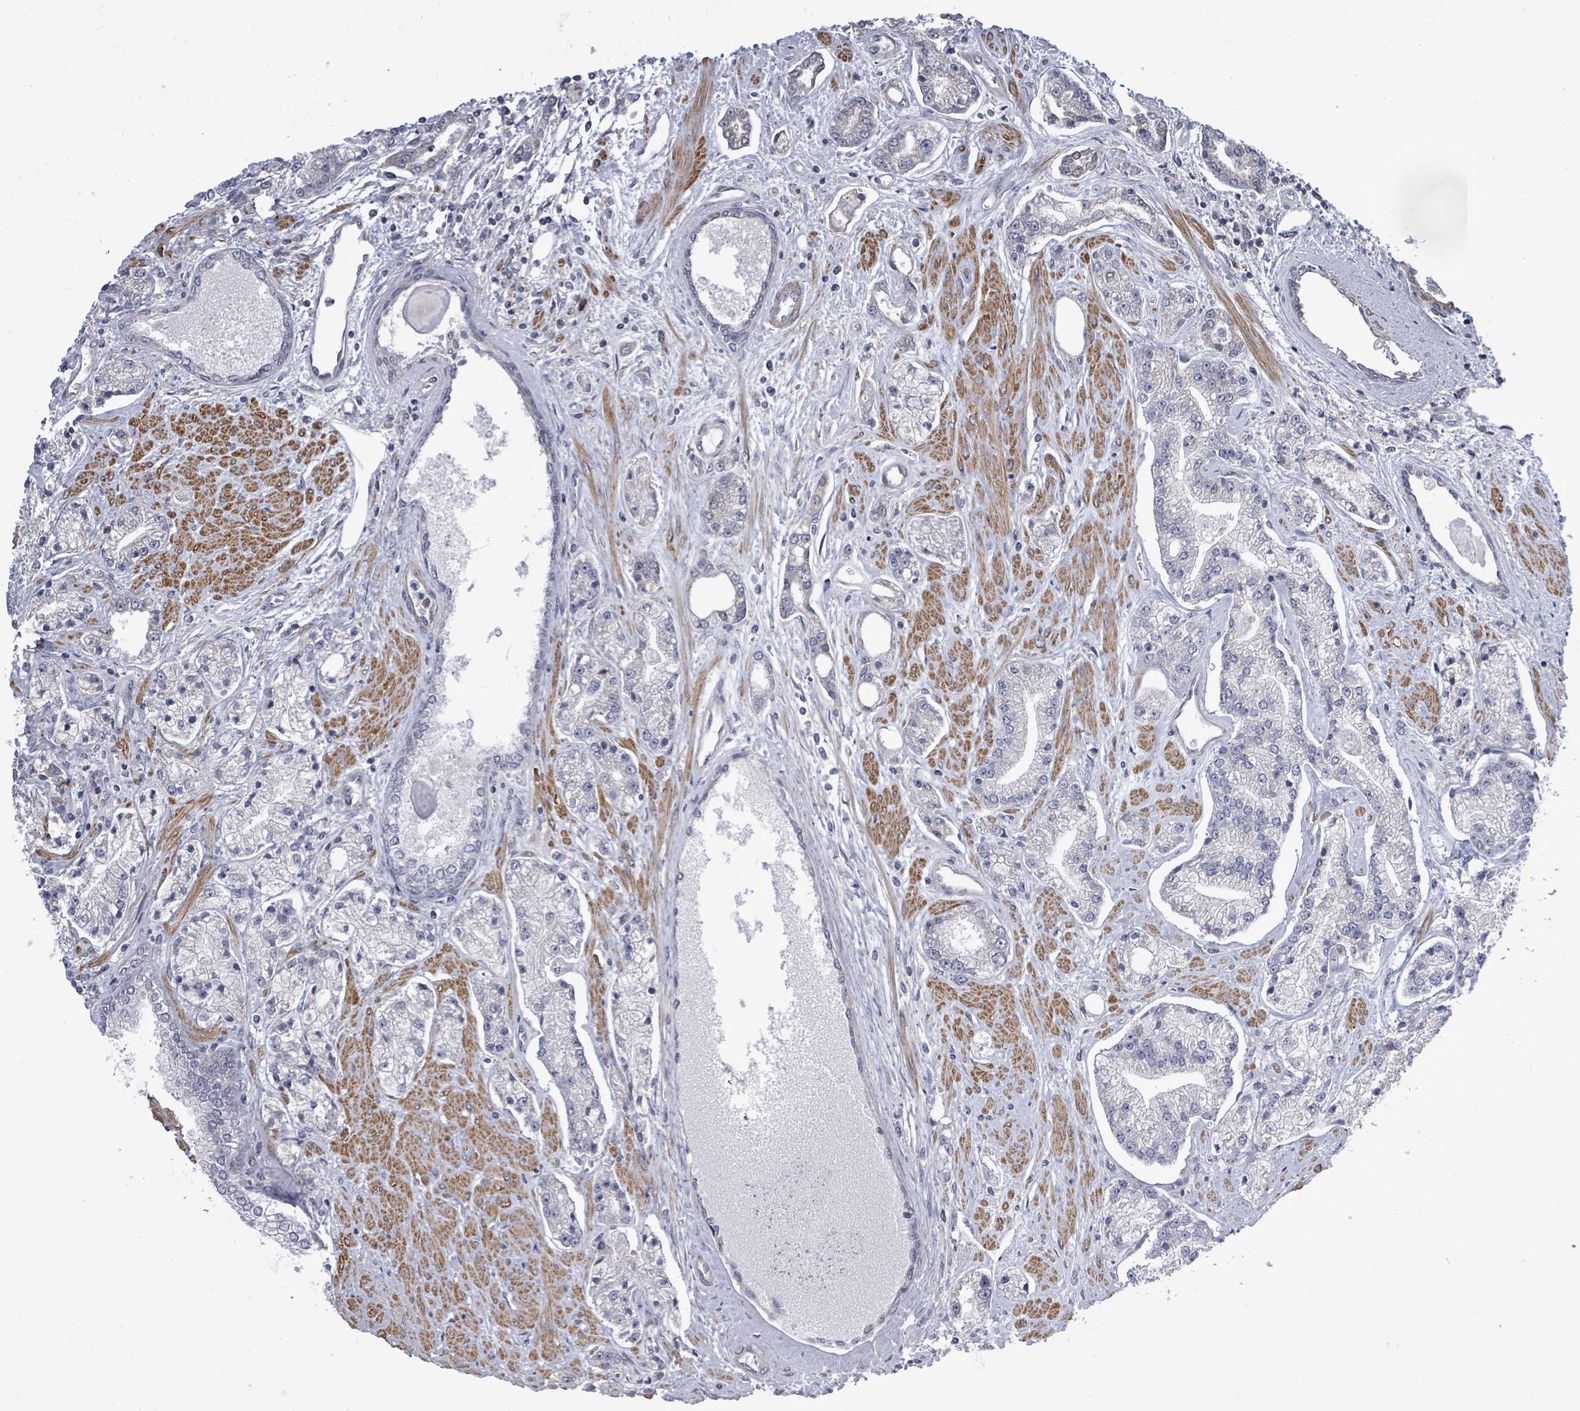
{"staining": {"intensity": "negative", "quantity": "none", "location": "none"}, "tissue": "prostate cancer", "cell_type": "Tumor cells", "image_type": "cancer", "snomed": [{"axis": "morphology", "description": "Adenocarcinoma, High grade"}, {"axis": "topography", "description": "Prostate"}], "caption": "High-grade adenocarcinoma (prostate) was stained to show a protein in brown. There is no significant positivity in tumor cells.", "gene": "PAPSS1", "patient": {"sex": "male", "age": 67}}